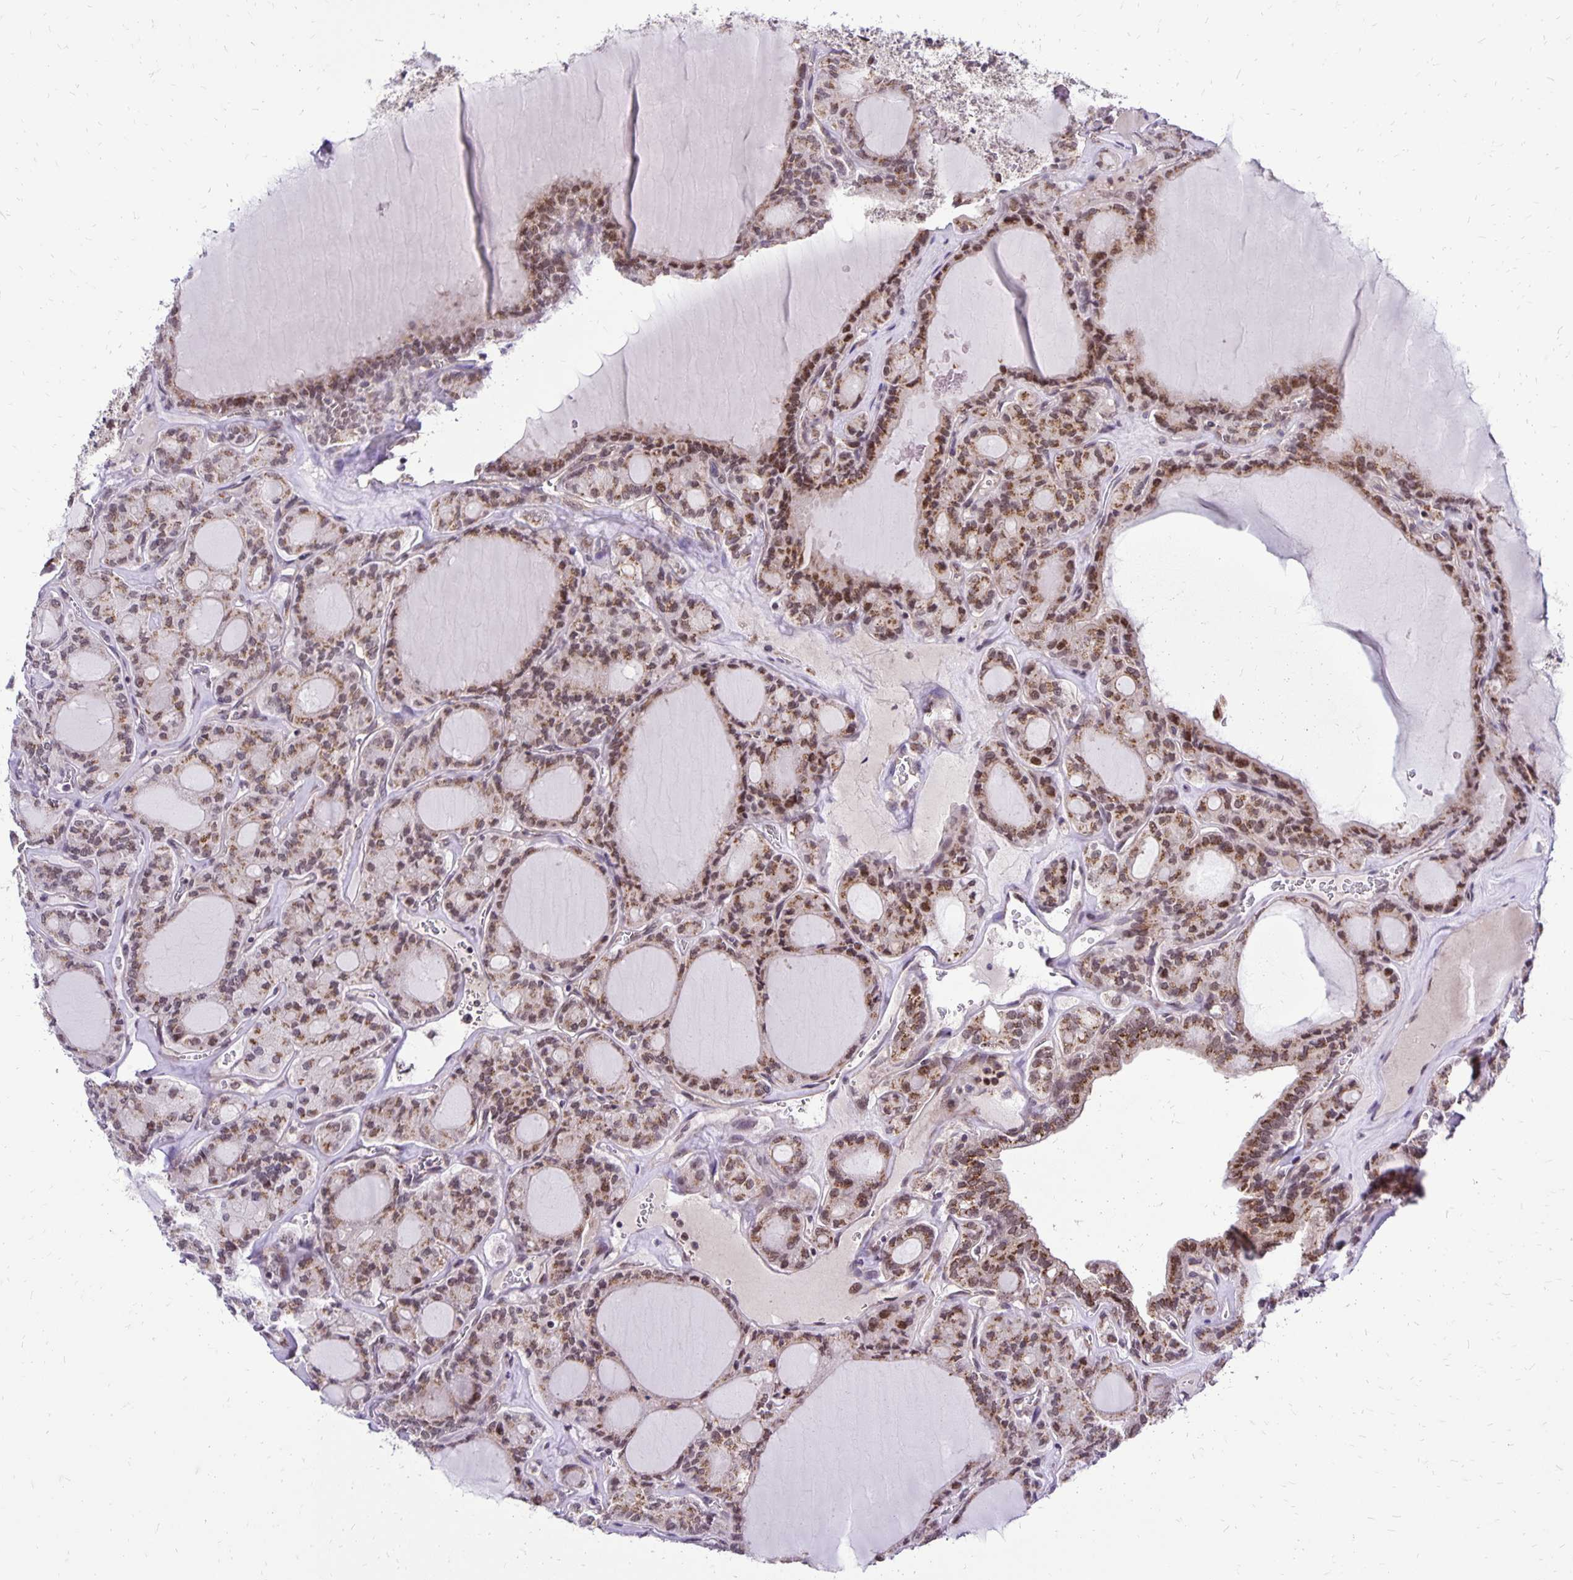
{"staining": {"intensity": "moderate", "quantity": ">75%", "location": "cytoplasmic/membranous,nuclear"}, "tissue": "thyroid cancer", "cell_type": "Tumor cells", "image_type": "cancer", "snomed": [{"axis": "morphology", "description": "Papillary adenocarcinoma, NOS"}, {"axis": "topography", "description": "Thyroid gland"}], "caption": "Human thyroid papillary adenocarcinoma stained for a protein (brown) demonstrates moderate cytoplasmic/membranous and nuclear positive positivity in approximately >75% of tumor cells.", "gene": "GOLGA5", "patient": {"sex": "male", "age": 87}}